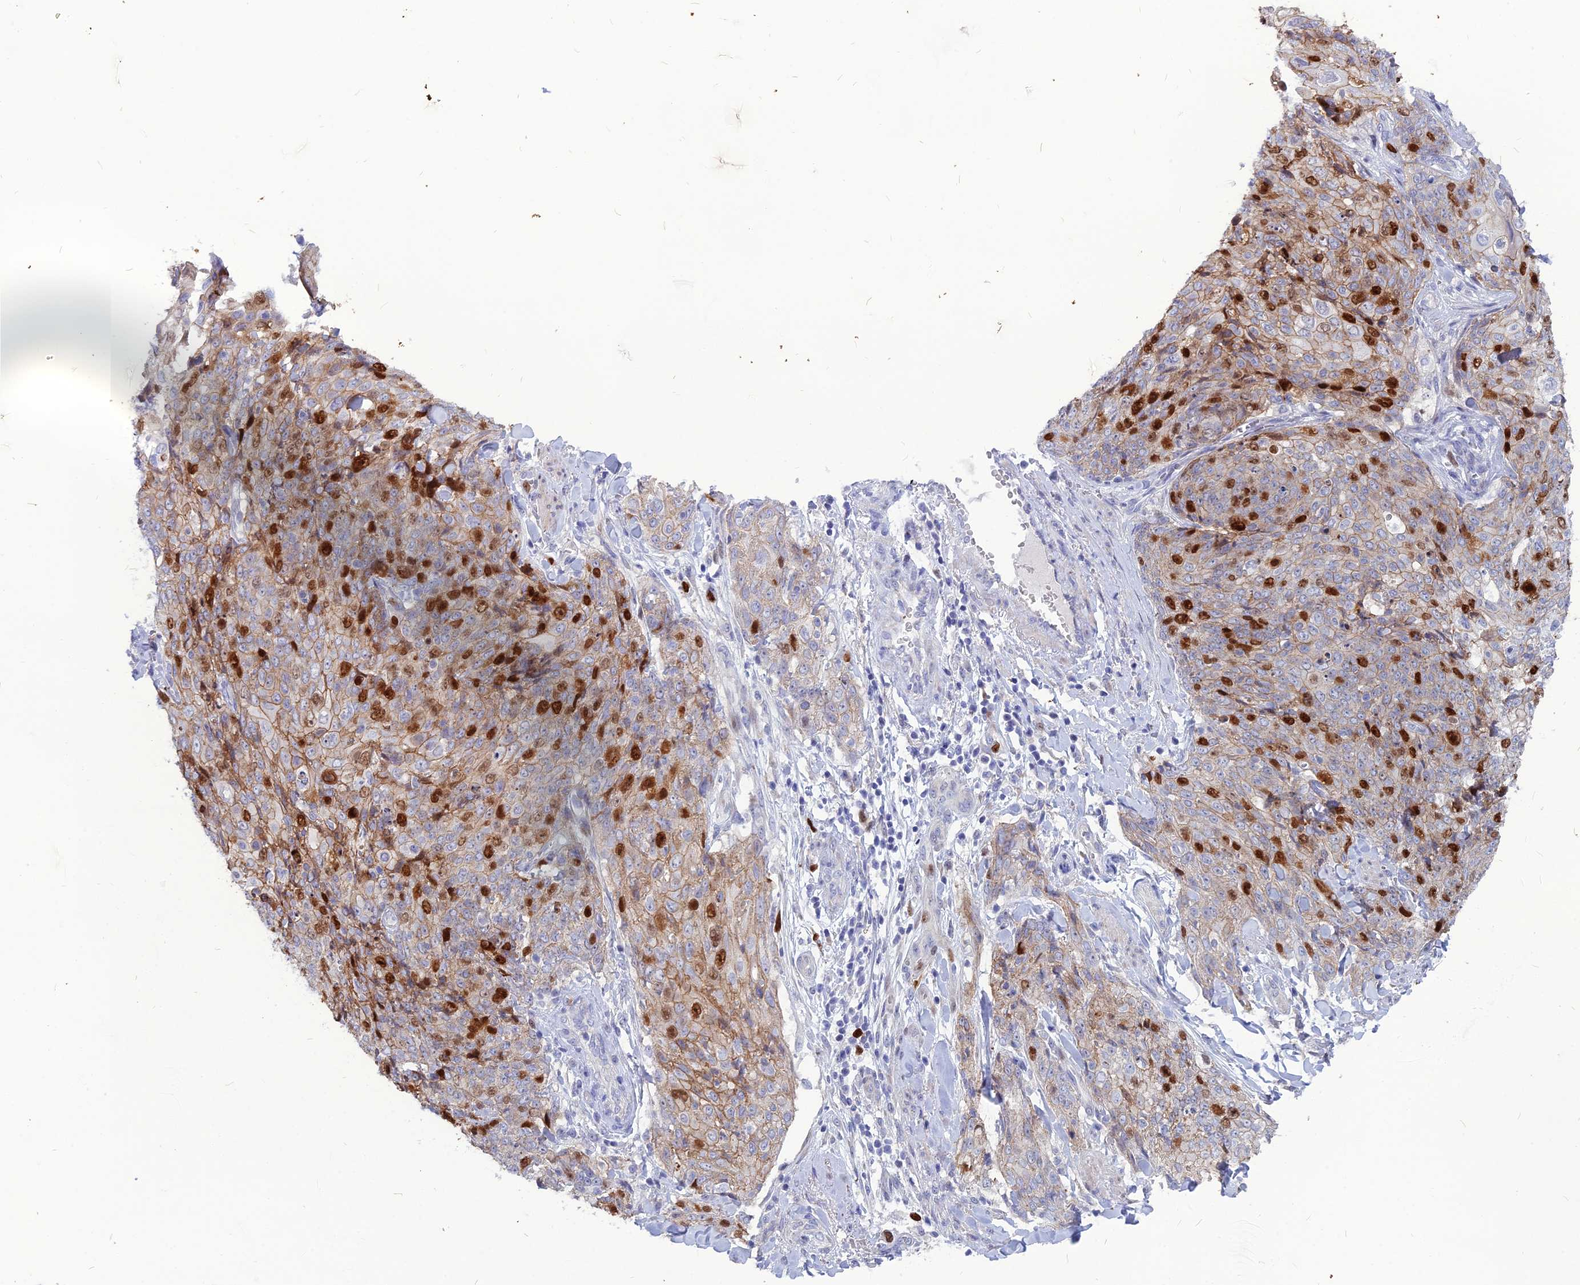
{"staining": {"intensity": "strong", "quantity": "25%-75%", "location": "cytoplasmic/membranous,nuclear"}, "tissue": "skin cancer", "cell_type": "Tumor cells", "image_type": "cancer", "snomed": [{"axis": "morphology", "description": "Squamous cell carcinoma, NOS"}, {"axis": "topography", "description": "Skin"}, {"axis": "topography", "description": "Vulva"}], "caption": "The photomicrograph shows a brown stain indicating the presence of a protein in the cytoplasmic/membranous and nuclear of tumor cells in skin cancer (squamous cell carcinoma).", "gene": "NUSAP1", "patient": {"sex": "female", "age": 85}}